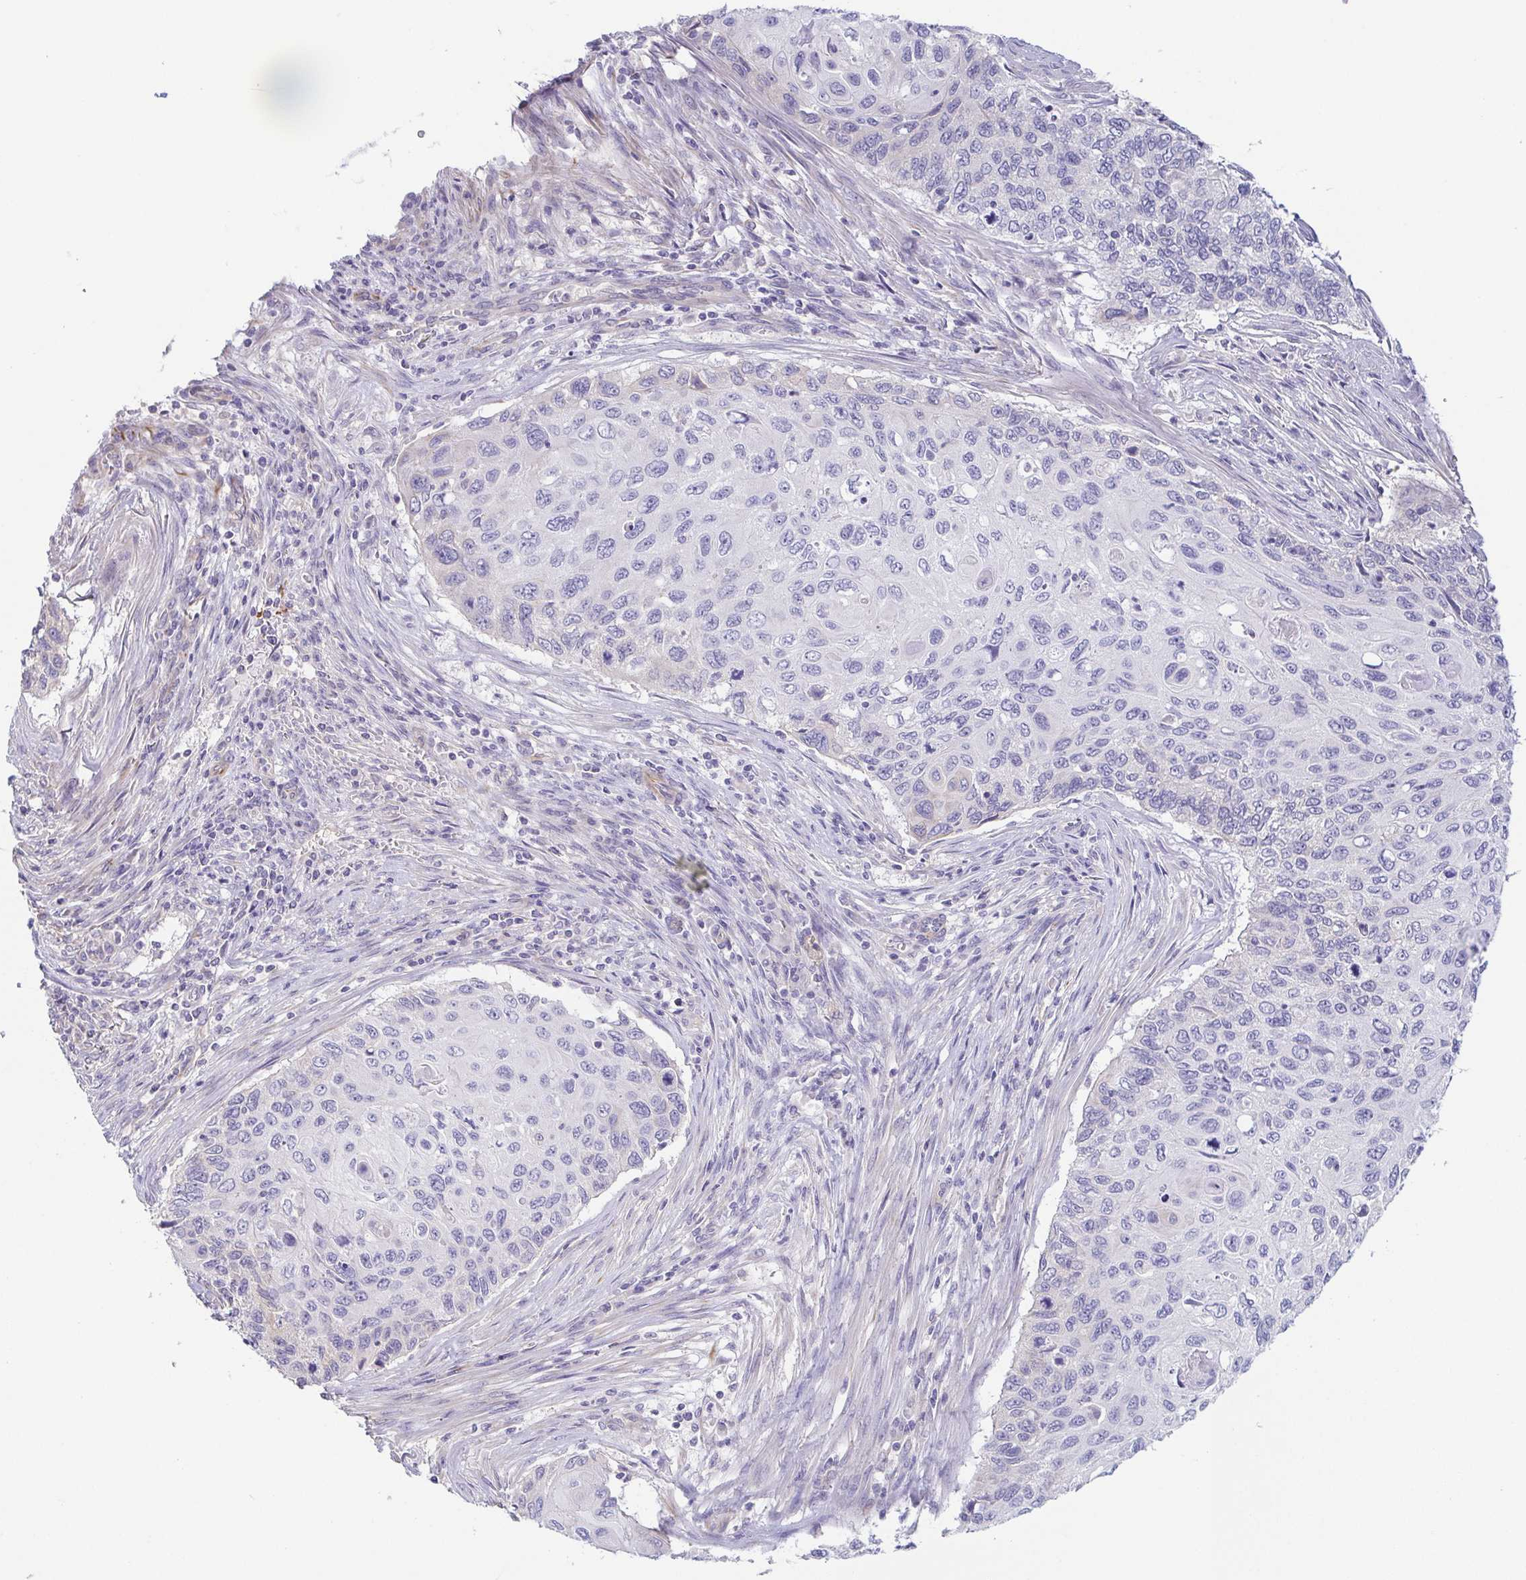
{"staining": {"intensity": "negative", "quantity": "none", "location": "none"}, "tissue": "cervical cancer", "cell_type": "Tumor cells", "image_type": "cancer", "snomed": [{"axis": "morphology", "description": "Squamous cell carcinoma, NOS"}, {"axis": "topography", "description": "Cervix"}], "caption": "Human squamous cell carcinoma (cervical) stained for a protein using immunohistochemistry displays no staining in tumor cells.", "gene": "COL17A1", "patient": {"sex": "female", "age": 70}}